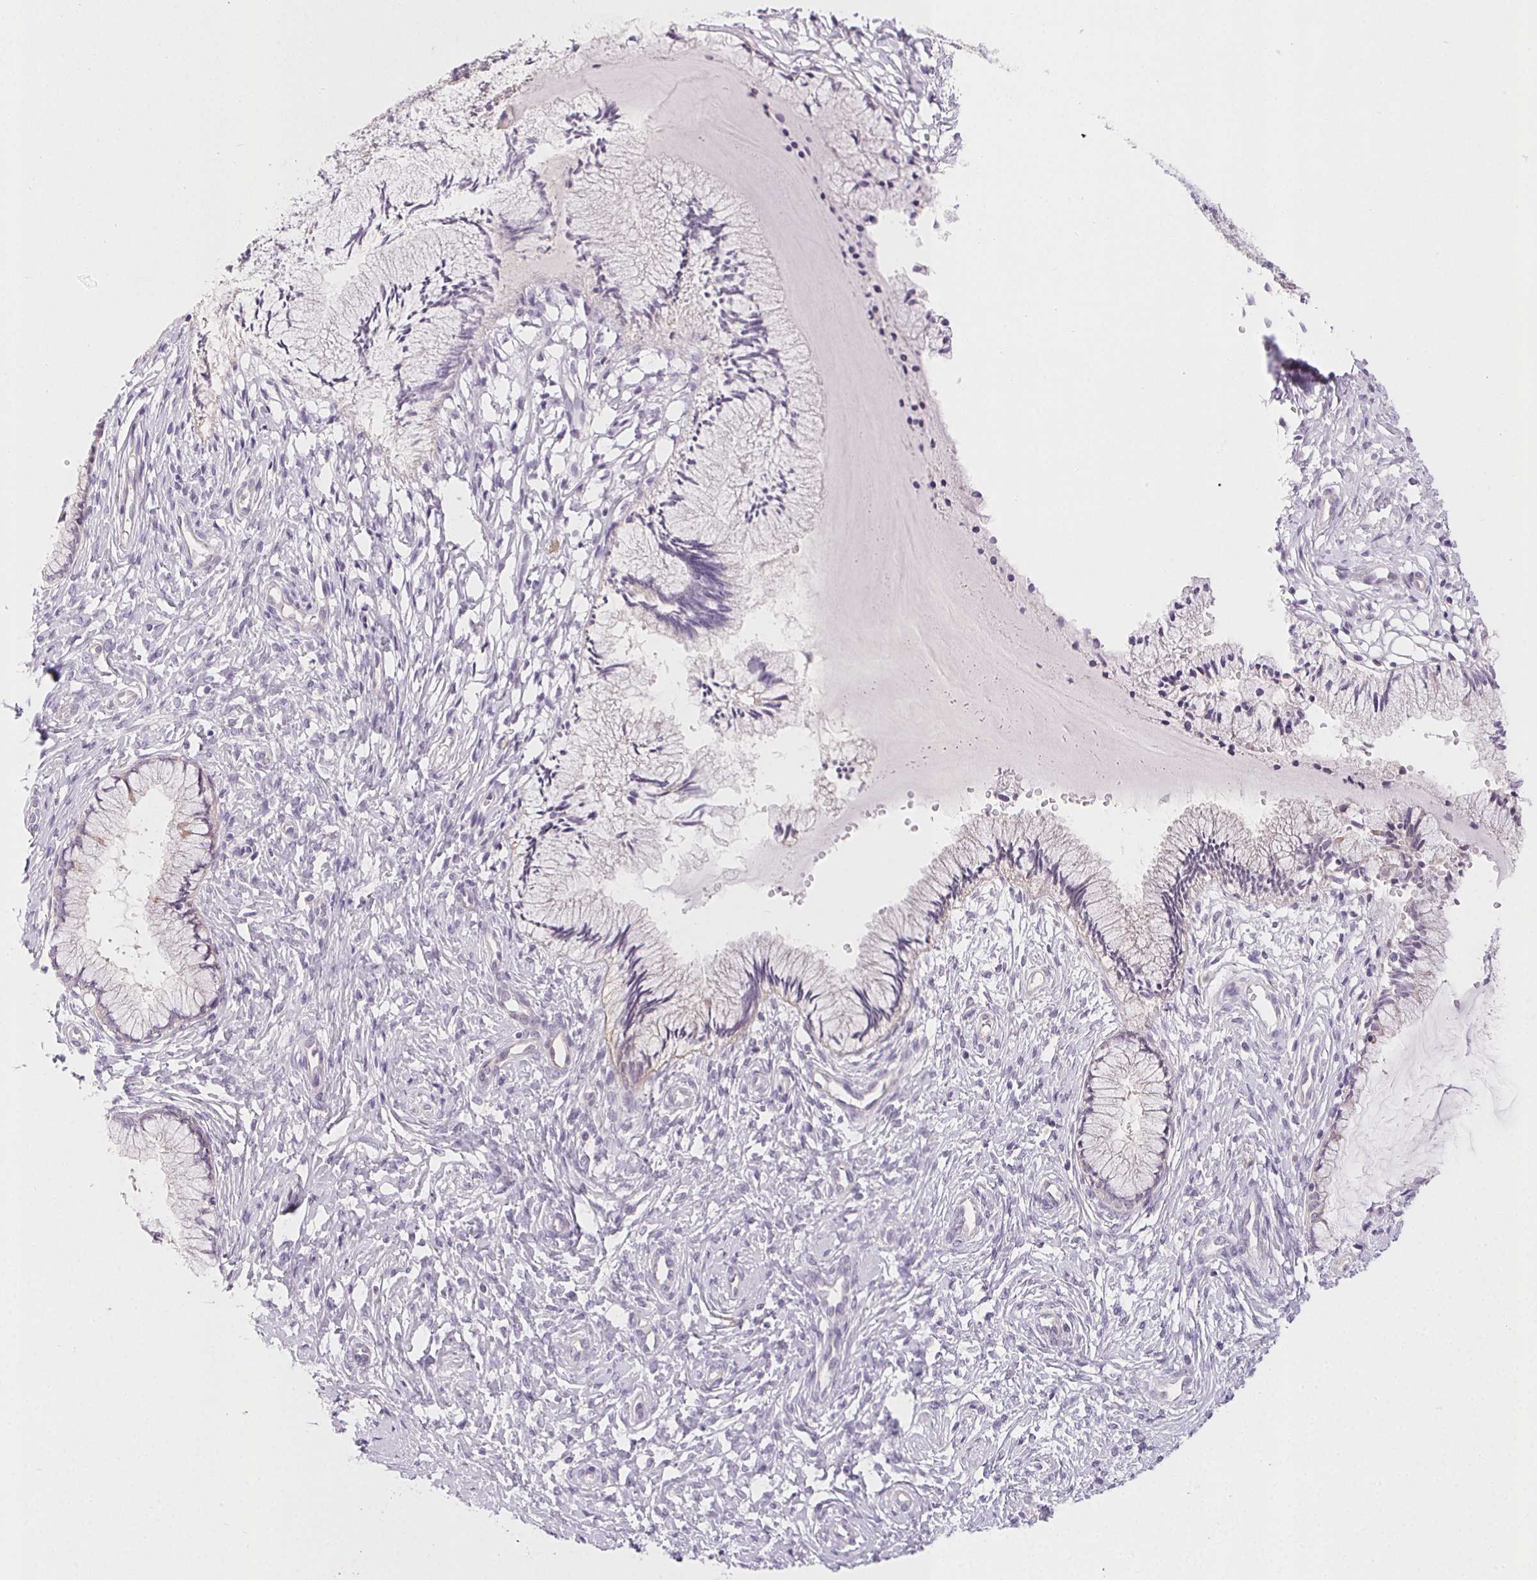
{"staining": {"intensity": "negative", "quantity": "none", "location": "none"}, "tissue": "cervix", "cell_type": "Glandular cells", "image_type": "normal", "snomed": [{"axis": "morphology", "description": "Normal tissue, NOS"}, {"axis": "topography", "description": "Cervix"}], "caption": "Image shows no significant protein positivity in glandular cells of benign cervix.", "gene": "CSN1S1", "patient": {"sex": "female", "age": 37}}